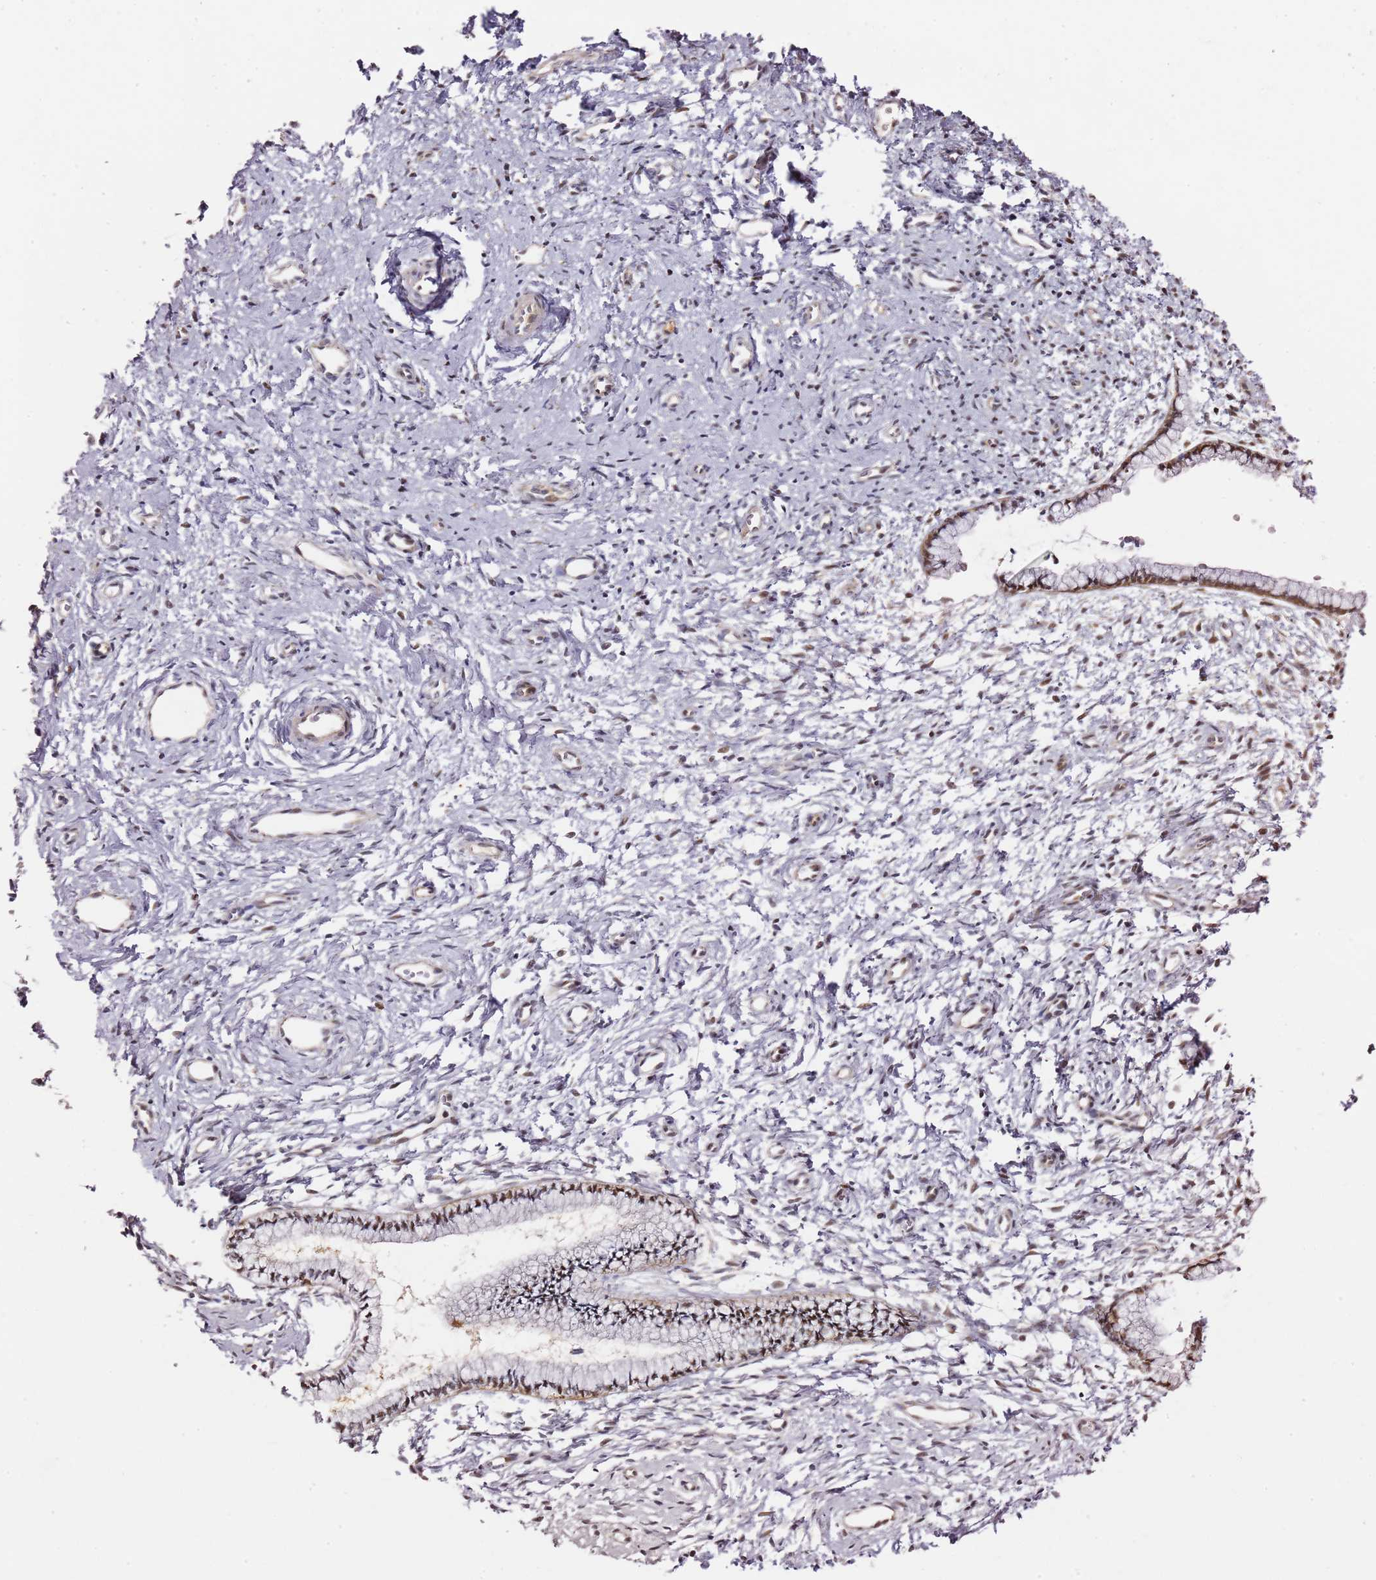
{"staining": {"intensity": "moderate", "quantity": "25%-75%", "location": "cytoplasmic/membranous,nuclear"}, "tissue": "cervix", "cell_type": "Glandular cells", "image_type": "normal", "snomed": [{"axis": "morphology", "description": "Normal tissue, NOS"}, {"axis": "topography", "description": "Cervix"}], "caption": "Immunohistochemistry (IHC) (DAB) staining of benign human cervix reveals moderate cytoplasmic/membranous,nuclear protein expression in approximately 25%-75% of glandular cells. The protein is shown in brown color, while the nuclei are stained blue.", "gene": "PSMD4", "patient": {"sex": "female", "age": 57}}